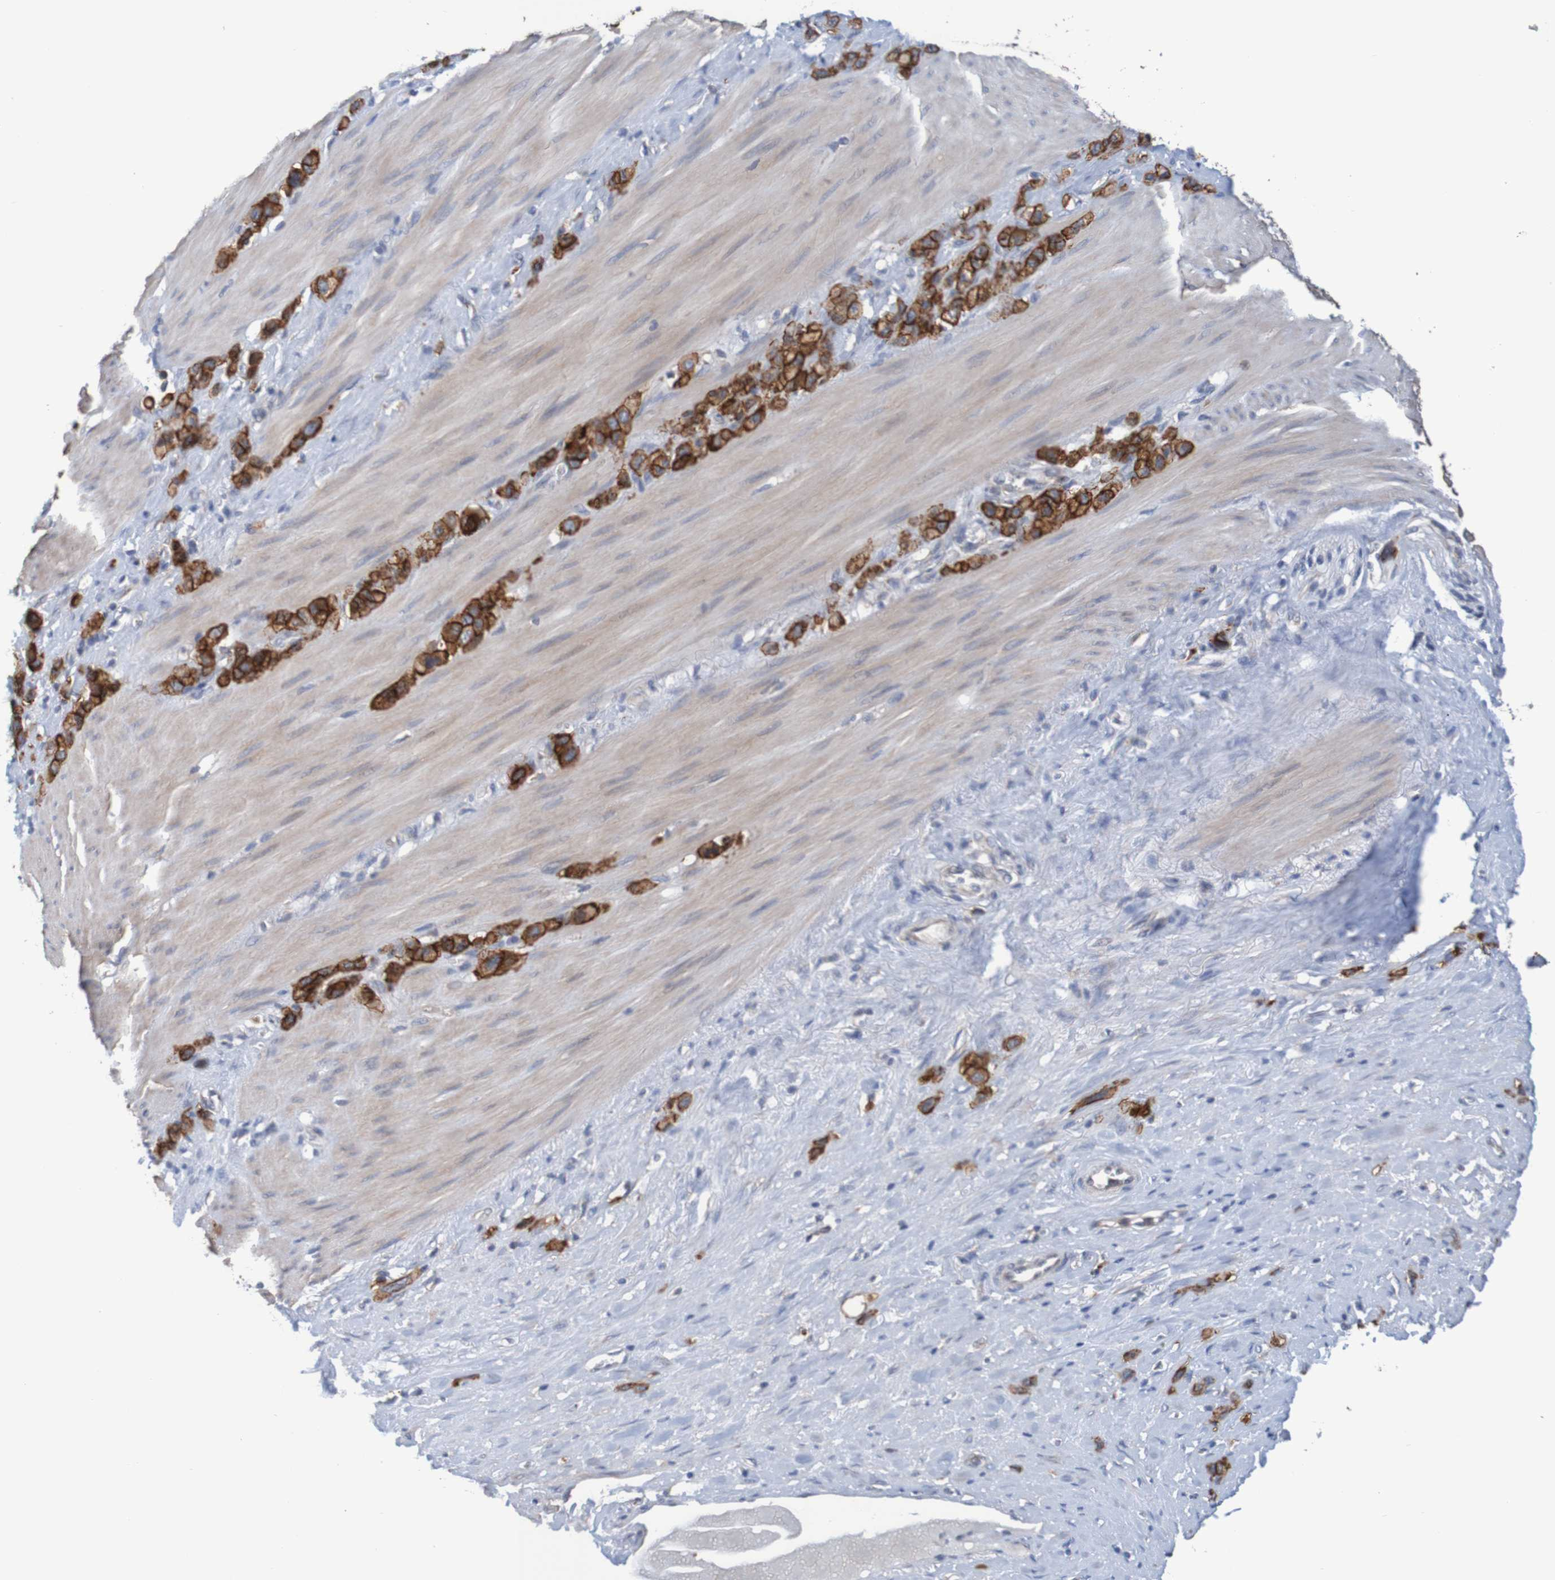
{"staining": {"intensity": "strong", "quantity": ">75%", "location": "cytoplasmic/membranous"}, "tissue": "stomach cancer", "cell_type": "Tumor cells", "image_type": "cancer", "snomed": [{"axis": "morphology", "description": "Normal tissue, NOS"}, {"axis": "morphology", "description": "Adenocarcinoma, NOS"}, {"axis": "morphology", "description": "Adenocarcinoma, High grade"}, {"axis": "topography", "description": "Stomach, upper"}, {"axis": "topography", "description": "Stomach"}], "caption": "The micrograph displays a brown stain indicating the presence of a protein in the cytoplasmic/membranous of tumor cells in stomach cancer.", "gene": "CLDN18", "patient": {"sex": "female", "age": 65}}